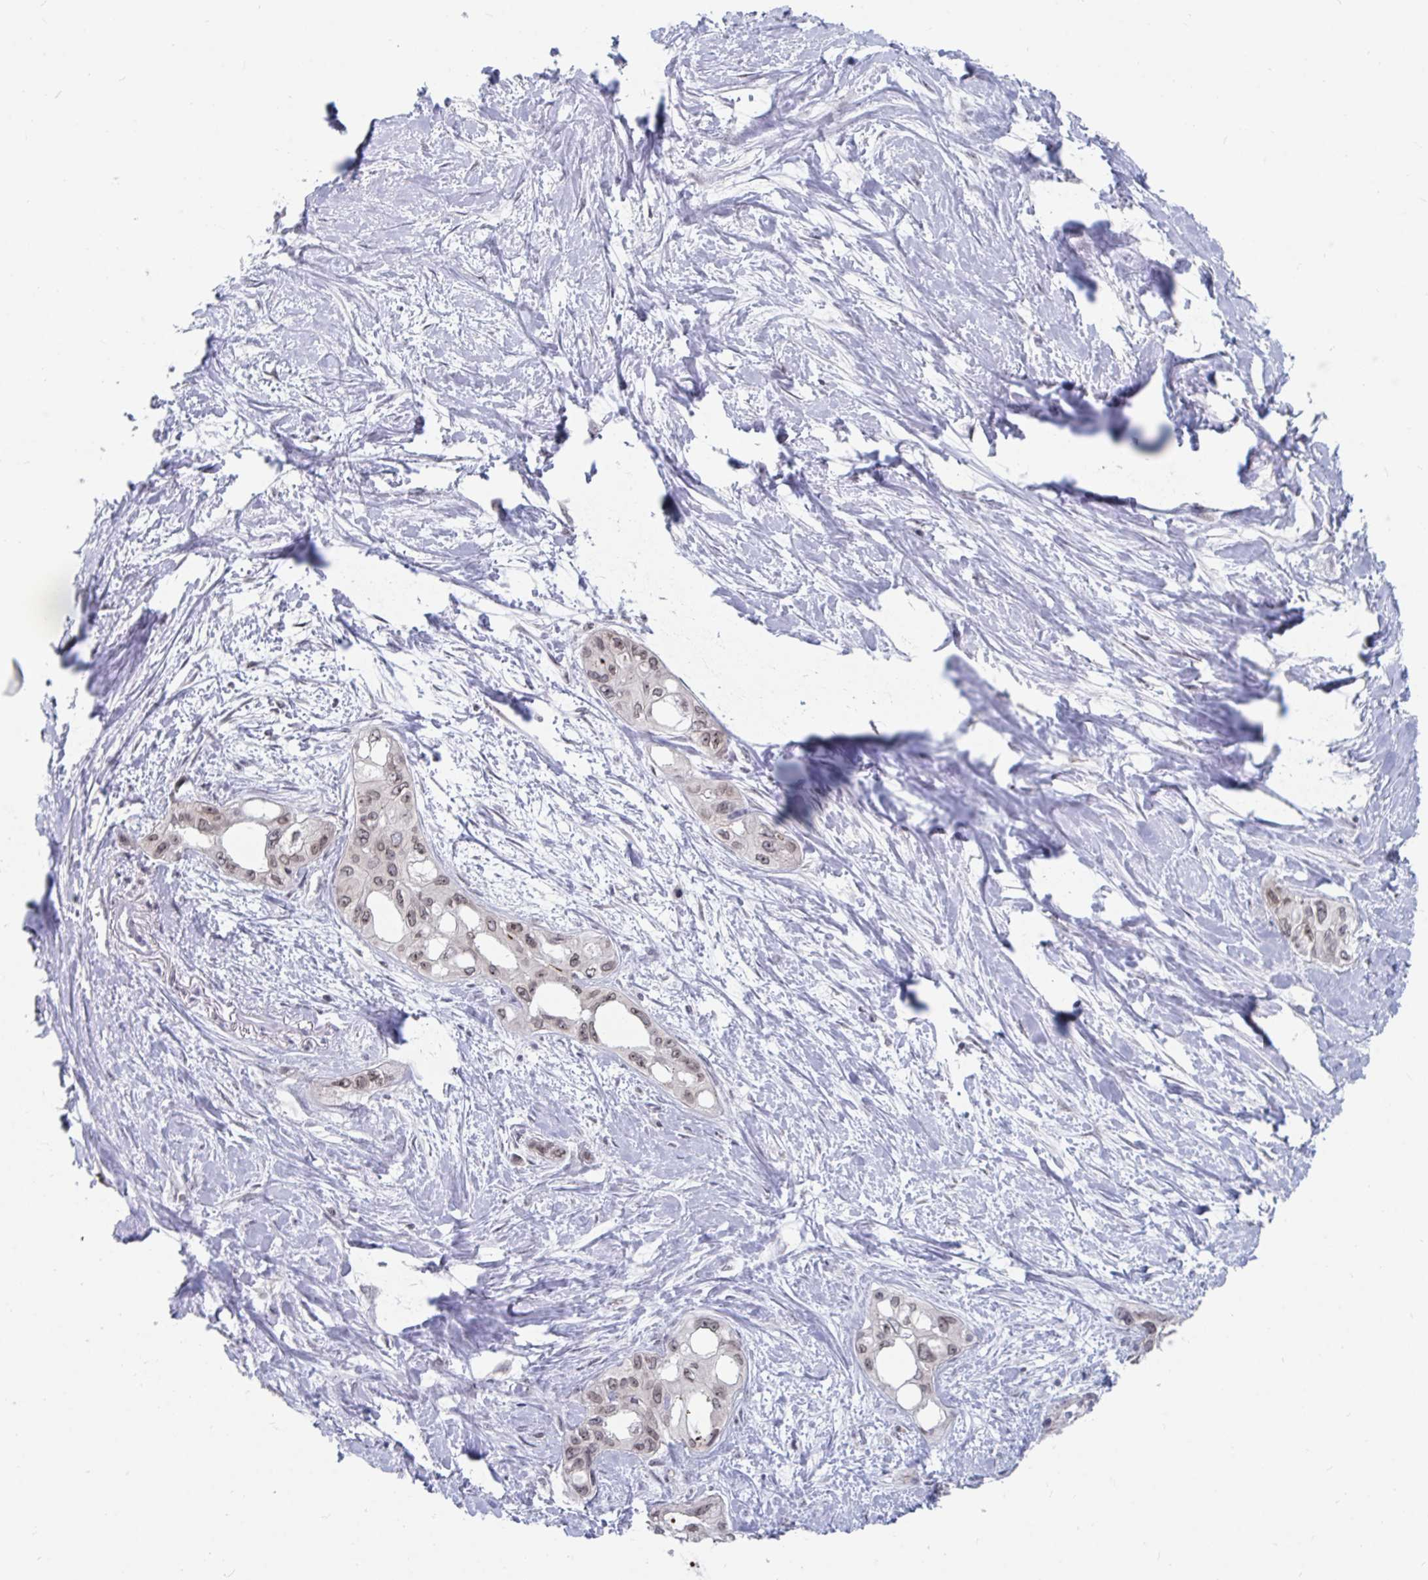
{"staining": {"intensity": "weak", "quantity": "<25%", "location": "nuclear"}, "tissue": "pancreatic cancer", "cell_type": "Tumor cells", "image_type": "cancer", "snomed": [{"axis": "morphology", "description": "Adenocarcinoma, NOS"}, {"axis": "topography", "description": "Pancreas"}], "caption": "Human pancreatic cancer (adenocarcinoma) stained for a protein using immunohistochemistry demonstrates no positivity in tumor cells.", "gene": "TRIP12", "patient": {"sex": "female", "age": 50}}